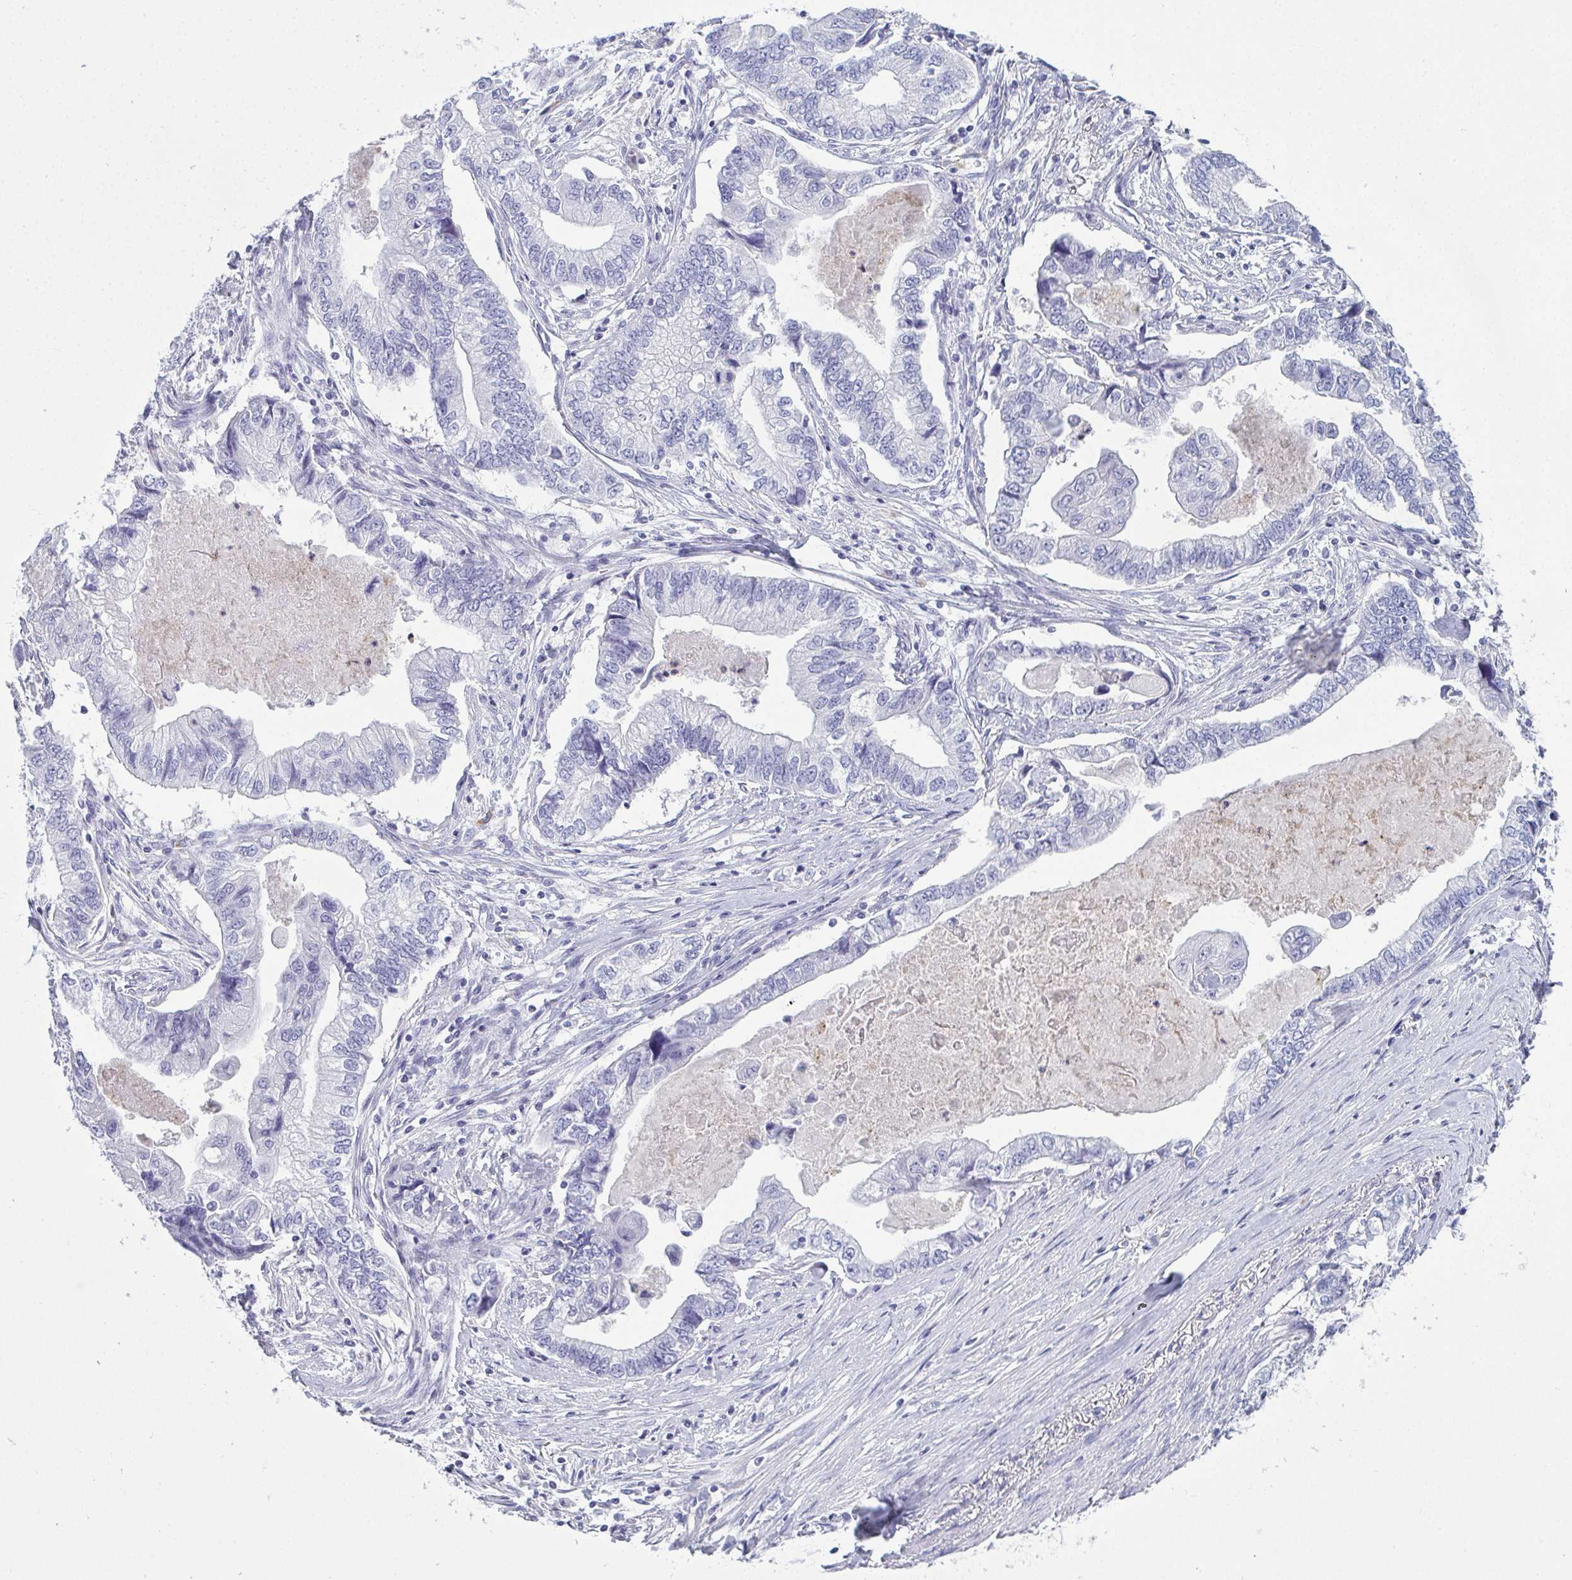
{"staining": {"intensity": "negative", "quantity": "none", "location": "none"}, "tissue": "stomach cancer", "cell_type": "Tumor cells", "image_type": "cancer", "snomed": [{"axis": "morphology", "description": "Adenocarcinoma, NOS"}, {"axis": "topography", "description": "Pancreas"}, {"axis": "topography", "description": "Stomach, upper"}], "caption": "Tumor cells show no significant positivity in stomach adenocarcinoma. (DAB immunohistochemistry, high magnification).", "gene": "SERPINB10", "patient": {"sex": "male", "age": 77}}